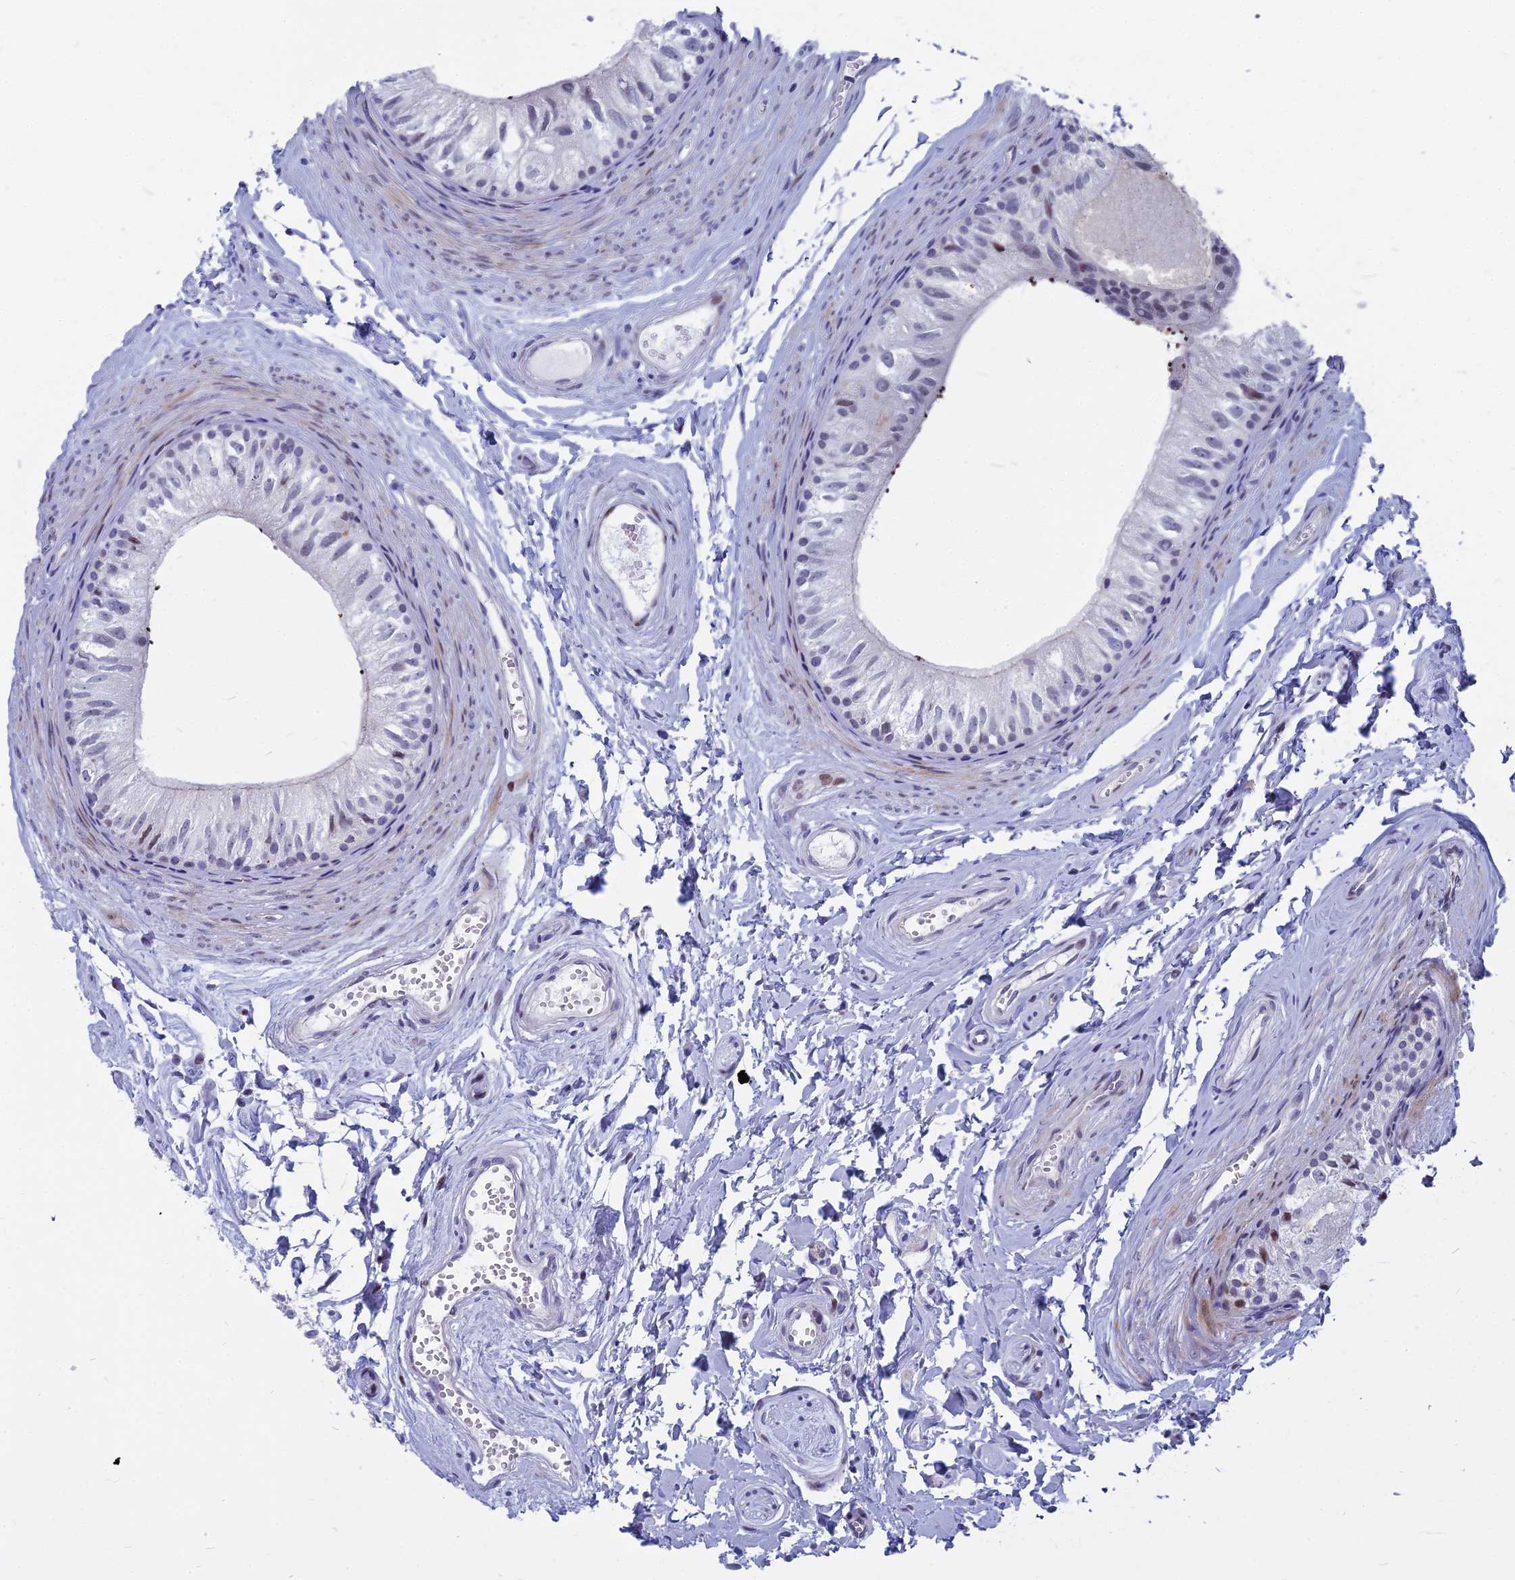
{"staining": {"intensity": "negative", "quantity": "none", "location": "none"}, "tissue": "epididymis", "cell_type": "Glandular cells", "image_type": "normal", "snomed": [{"axis": "morphology", "description": "Normal tissue, NOS"}, {"axis": "topography", "description": "Epididymis"}], "caption": "Glandular cells are negative for protein expression in benign human epididymis. (Stains: DAB (3,3'-diaminobenzidine) IHC with hematoxylin counter stain, Microscopy: brightfield microscopy at high magnification).", "gene": "MYBPC2", "patient": {"sex": "male", "age": 56}}